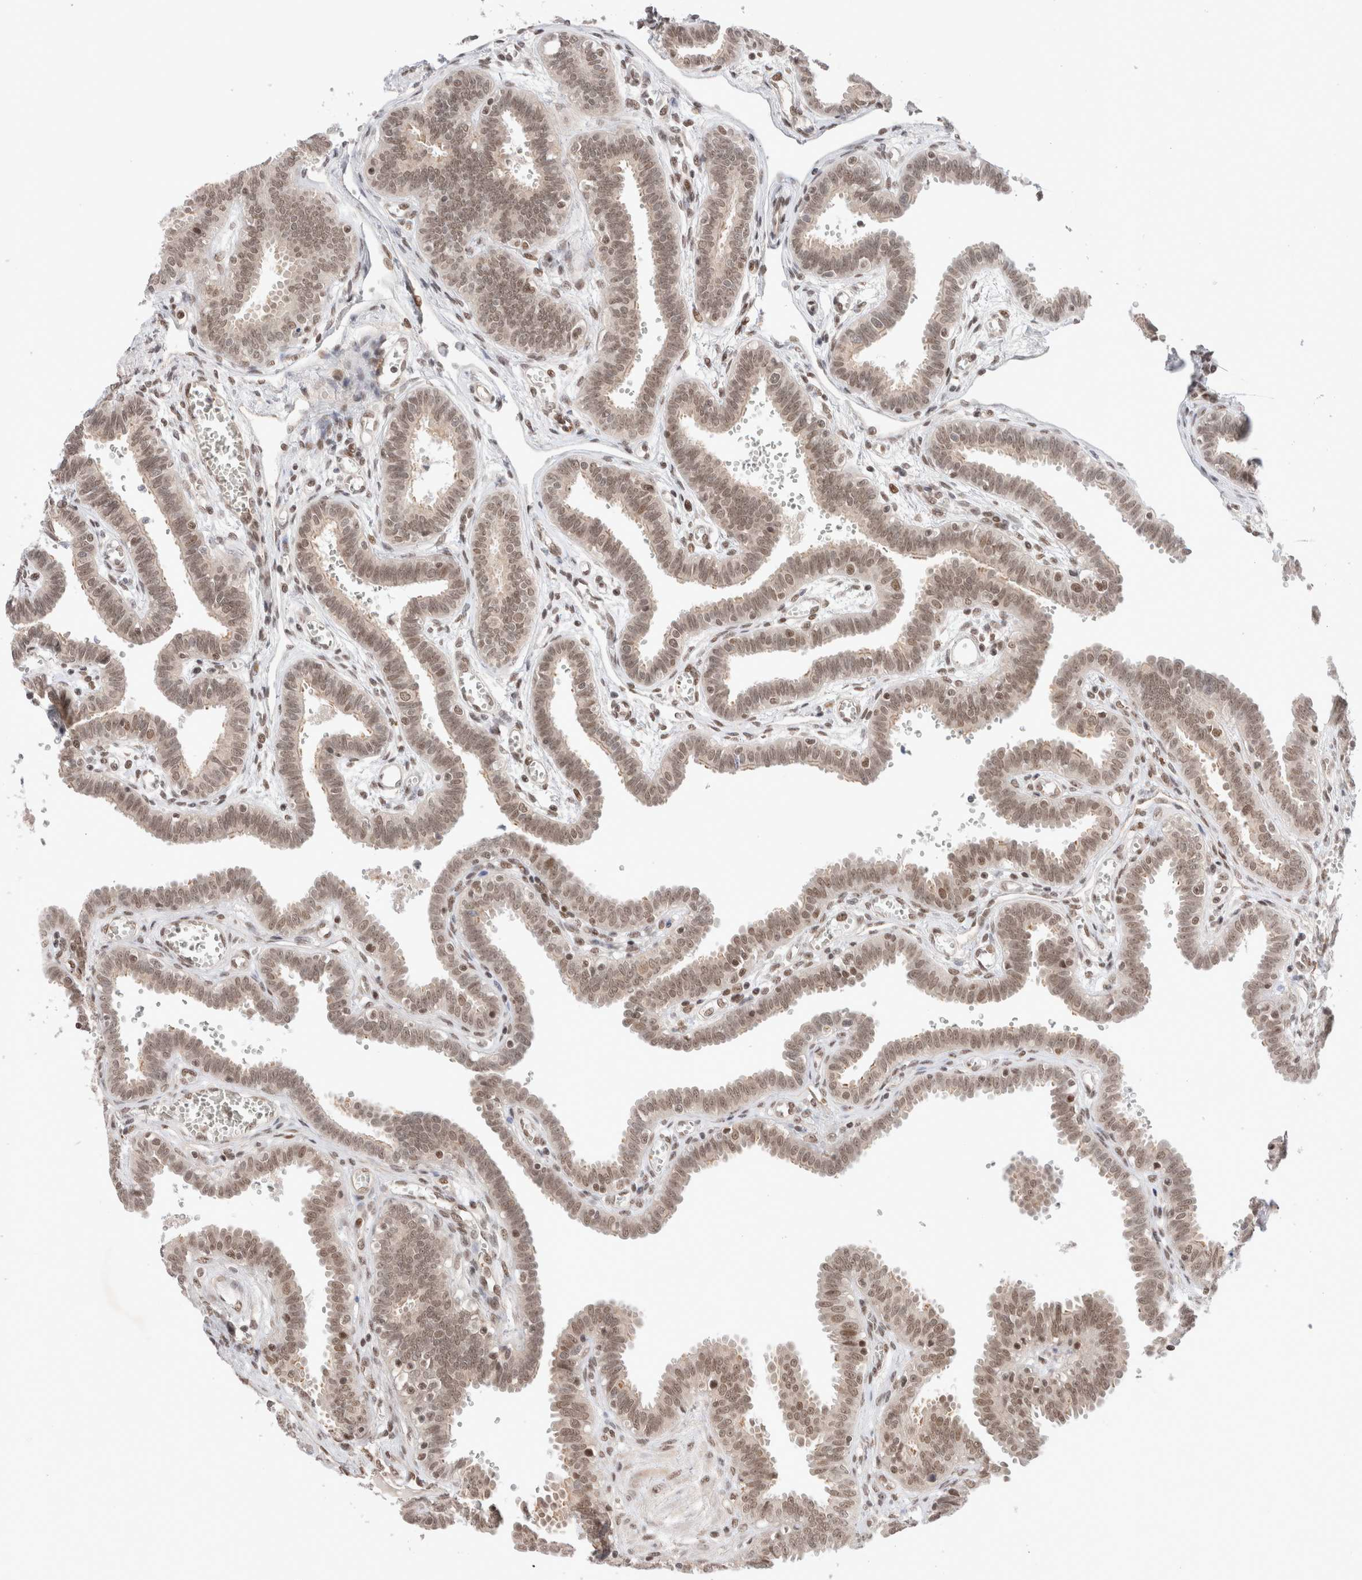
{"staining": {"intensity": "moderate", "quantity": ">75%", "location": "nuclear"}, "tissue": "fallopian tube", "cell_type": "Glandular cells", "image_type": "normal", "snomed": [{"axis": "morphology", "description": "Normal tissue, NOS"}, {"axis": "topography", "description": "Fallopian tube"}], "caption": "Immunohistochemical staining of benign fallopian tube shows >75% levels of moderate nuclear protein expression in about >75% of glandular cells.", "gene": "GATAD2A", "patient": {"sex": "female", "age": 32}}